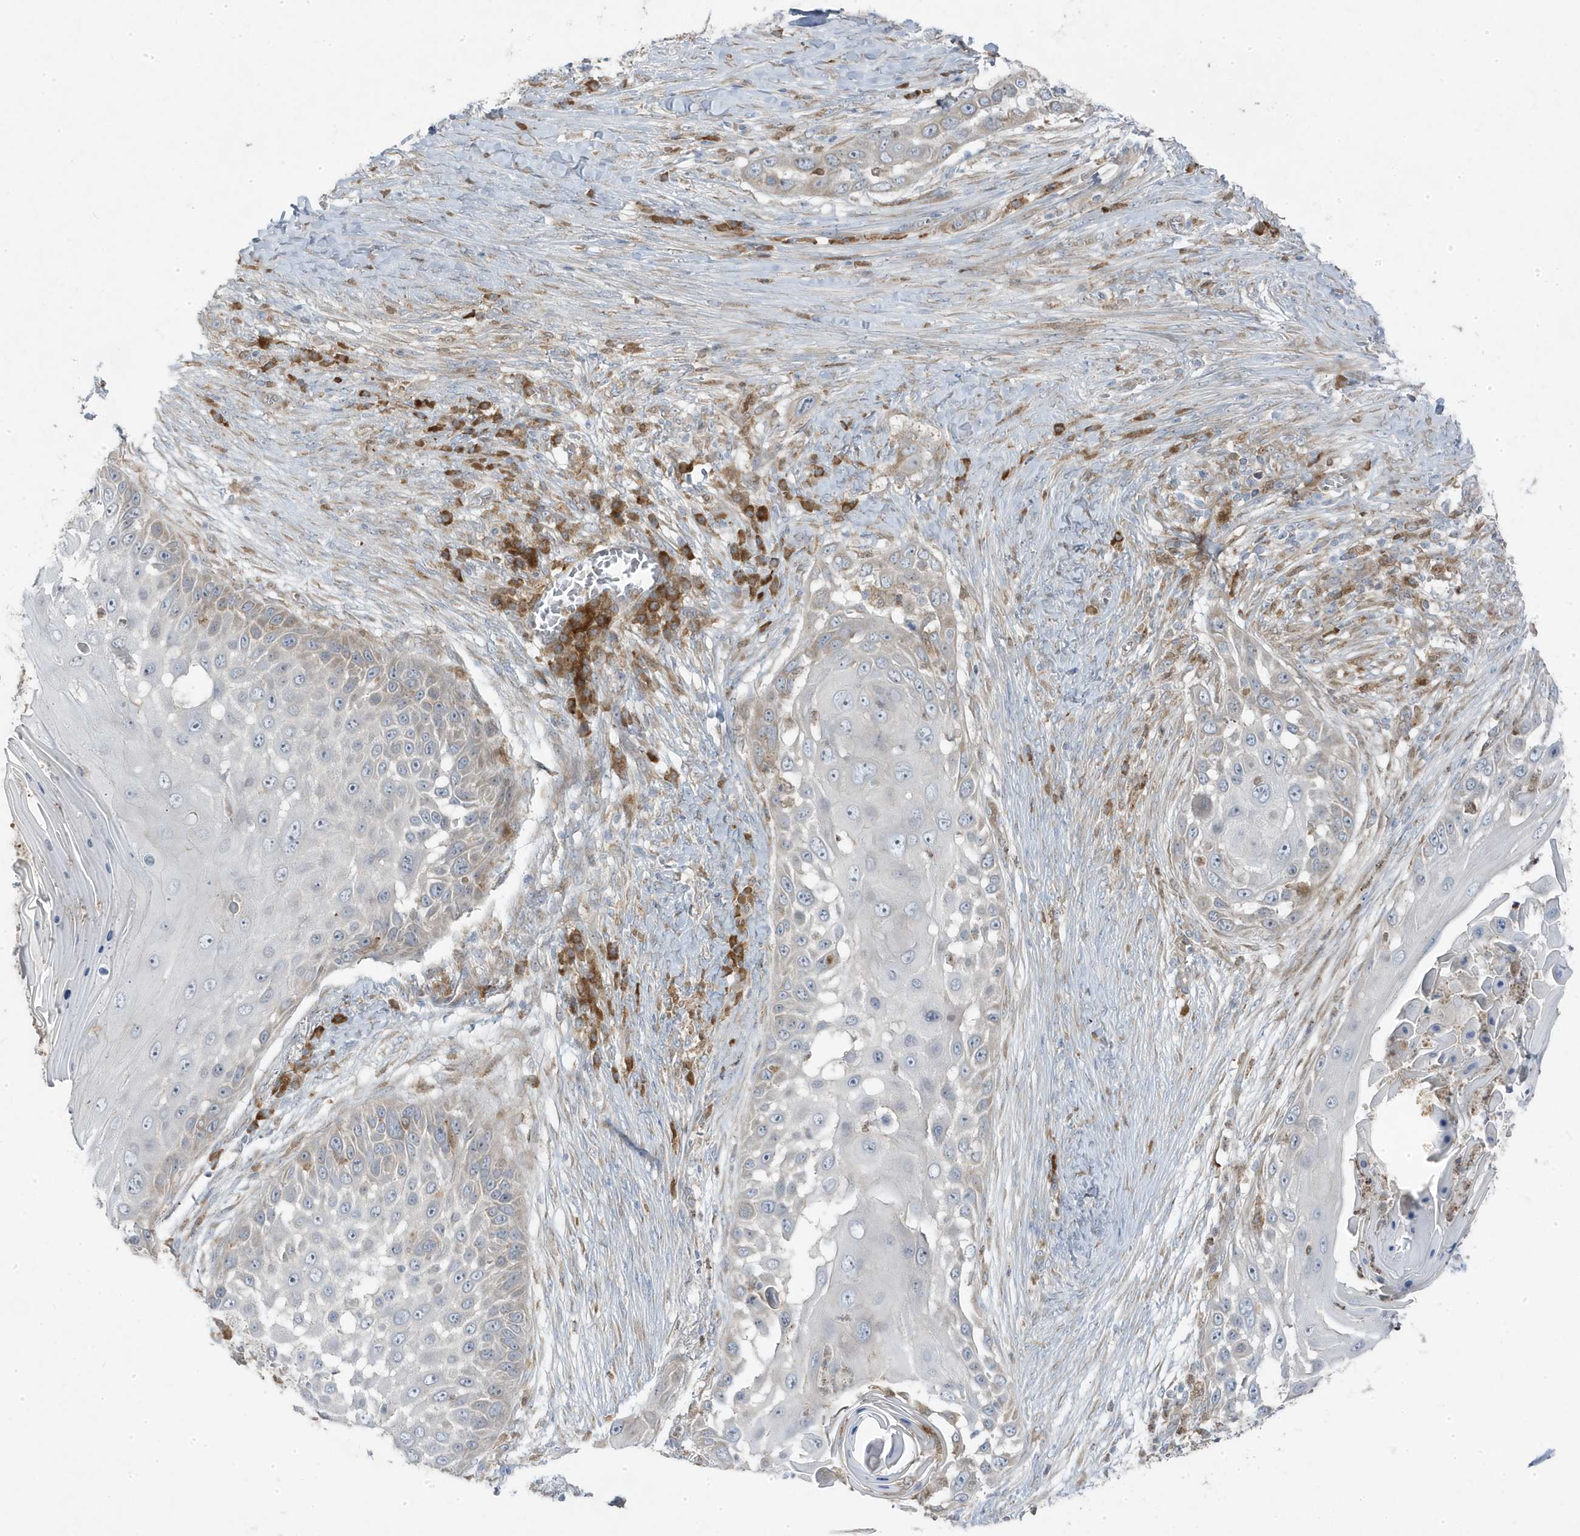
{"staining": {"intensity": "moderate", "quantity": "<25%", "location": "cytoplasmic/membranous"}, "tissue": "skin cancer", "cell_type": "Tumor cells", "image_type": "cancer", "snomed": [{"axis": "morphology", "description": "Squamous cell carcinoma, NOS"}, {"axis": "topography", "description": "Skin"}], "caption": "Skin cancer stained for a protein (brown) demonstrates moderate cytoplasmic/membranous positive expression in approximately <25% of tumor cells.", "gene": "ZNF654", "patient": {"sex": "female", "age": 44}}